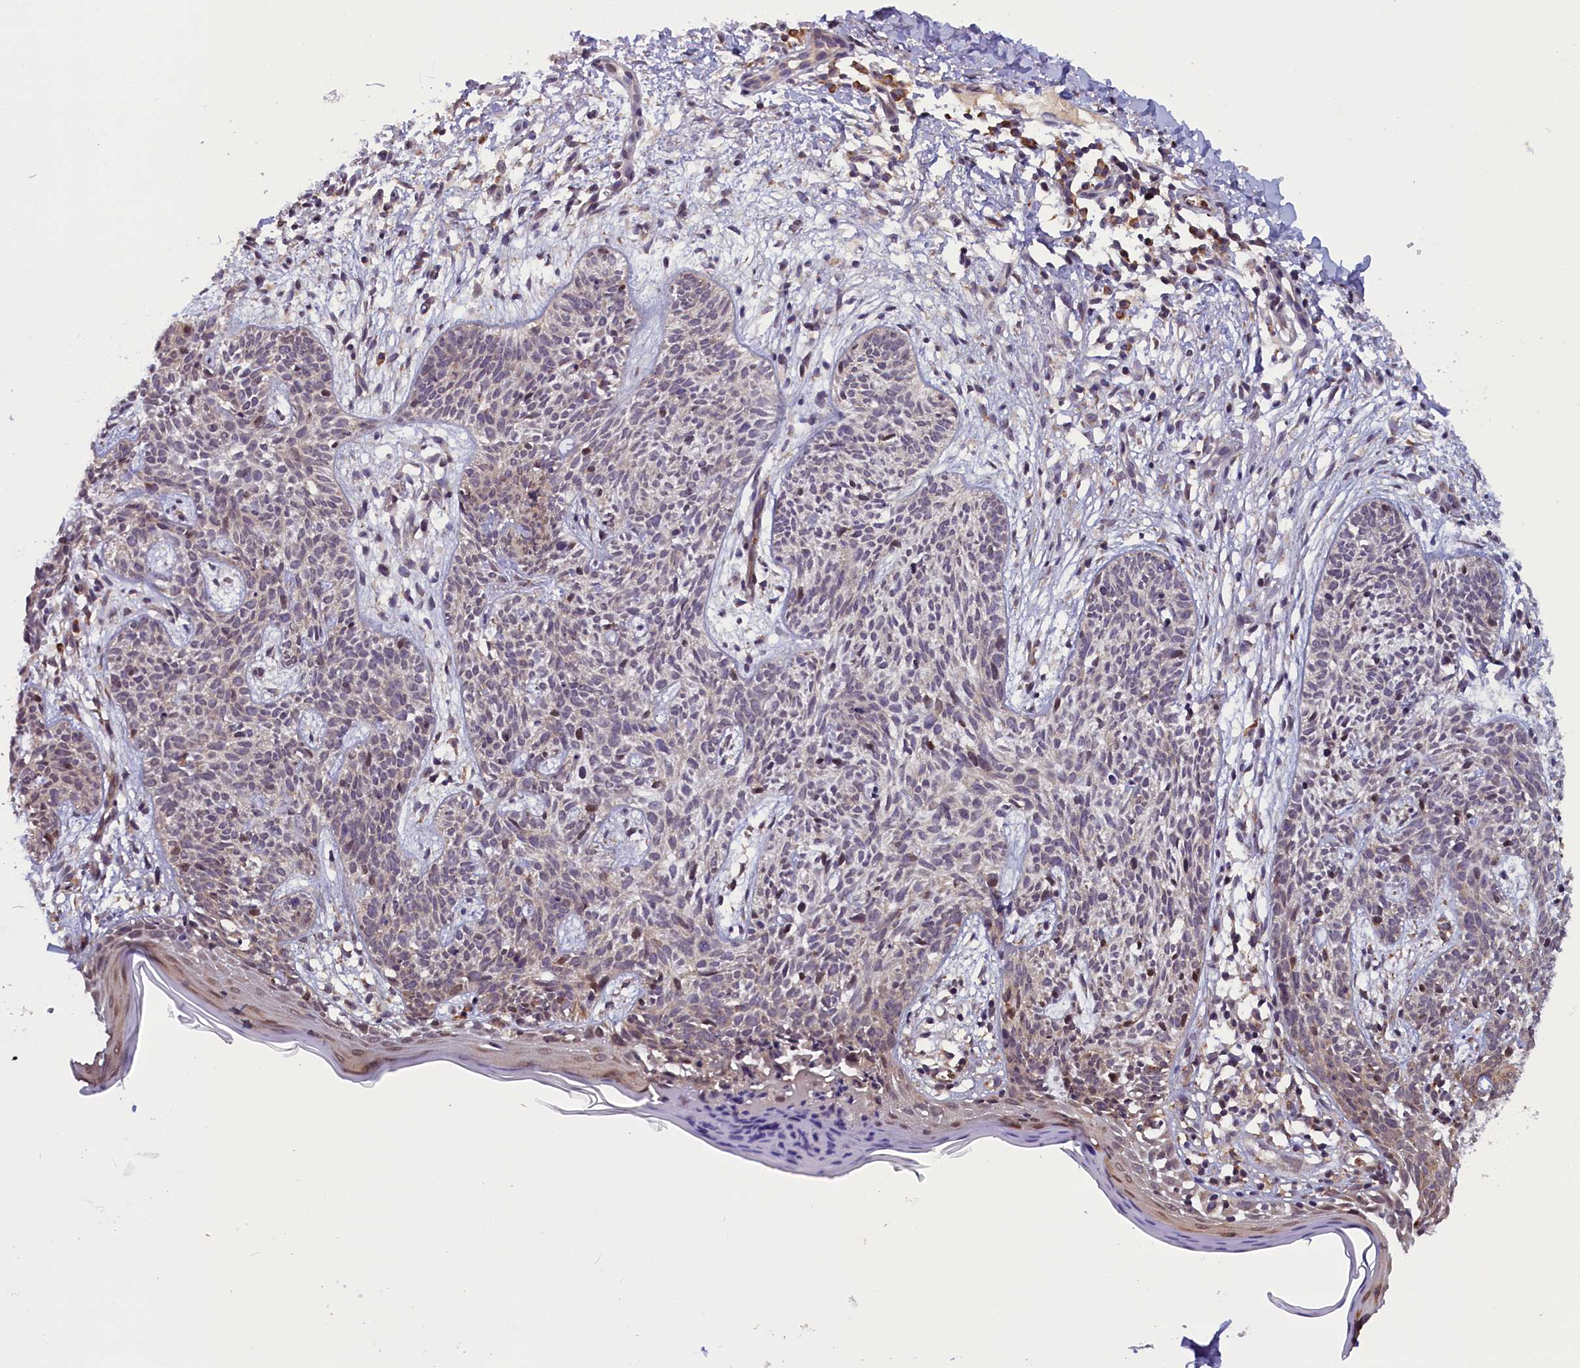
{"staining": {"intensity": "weak", "quantity": "<25%", "location": "cytoplasmic/membranous"}, "tissue": "skin cancer", "cell_type": "Tumor cells", "image_type": "cancer", "snomed": [{"axis": "morphology", "description": "Basal cell carcinoma"}, {"axis": "topography", "description": "Skin"}], "caption": "There is no significant staining in tumor cells of skin cancer. Nuclei are stained in blue.", "gene": "CCDC9B", "patient": {"sex": "female", "age": 66}}